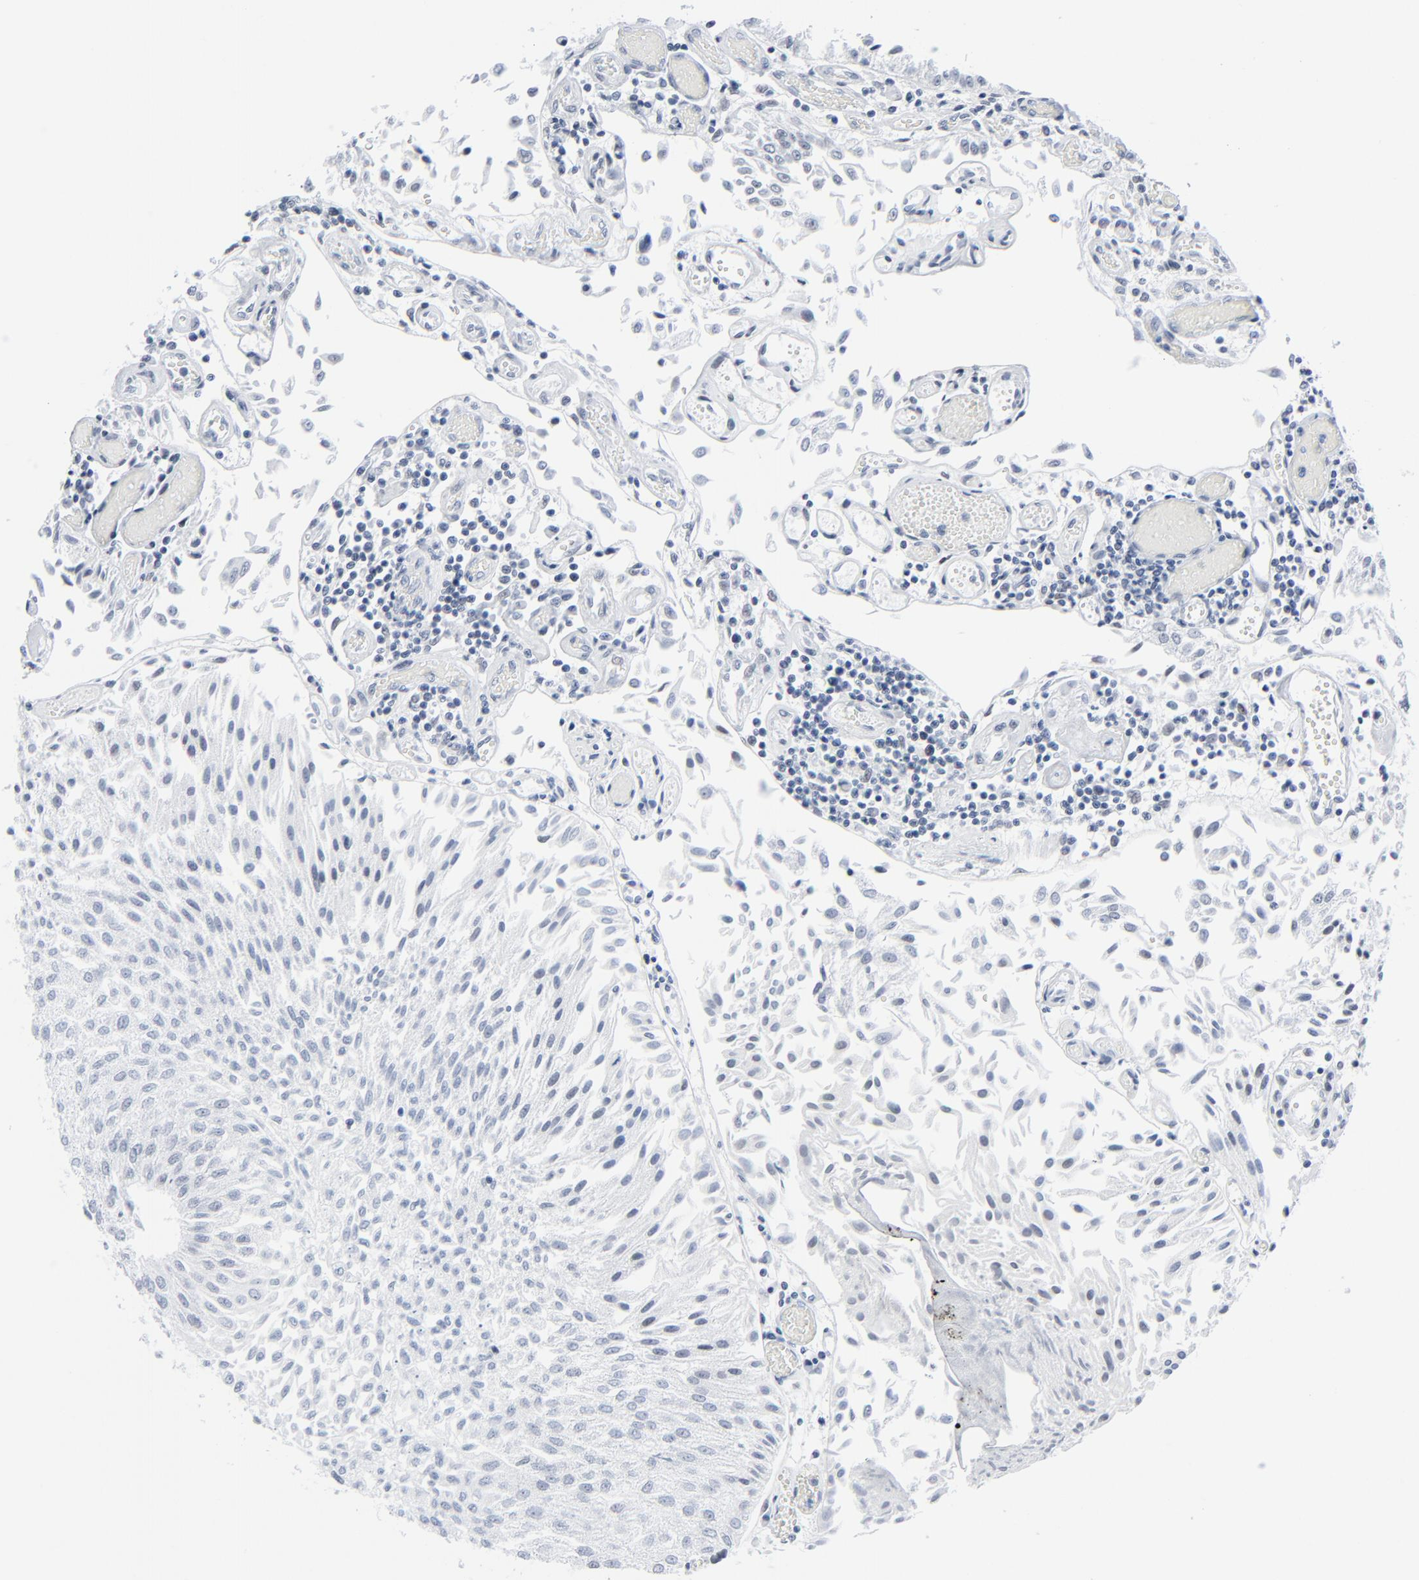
{"staining": {"intensity": "negative", "quantity": "none", "location": "none"}, "tissue": "urothelial cancer", "cell_type": "Tumor cells", "image_type": "cancer", "snomed": [{"axis": "morphology", "description": "Urothelial carcinoma, Low grade"}, {"axis": "topography", "description": "Urinary bladder"}], "caption": "The photomicrograph demonstrates no significant staining in tumor cells of urothelial cancer.", "gene": "SIRT1", "patient": {"sex": "male", "age": 86}}